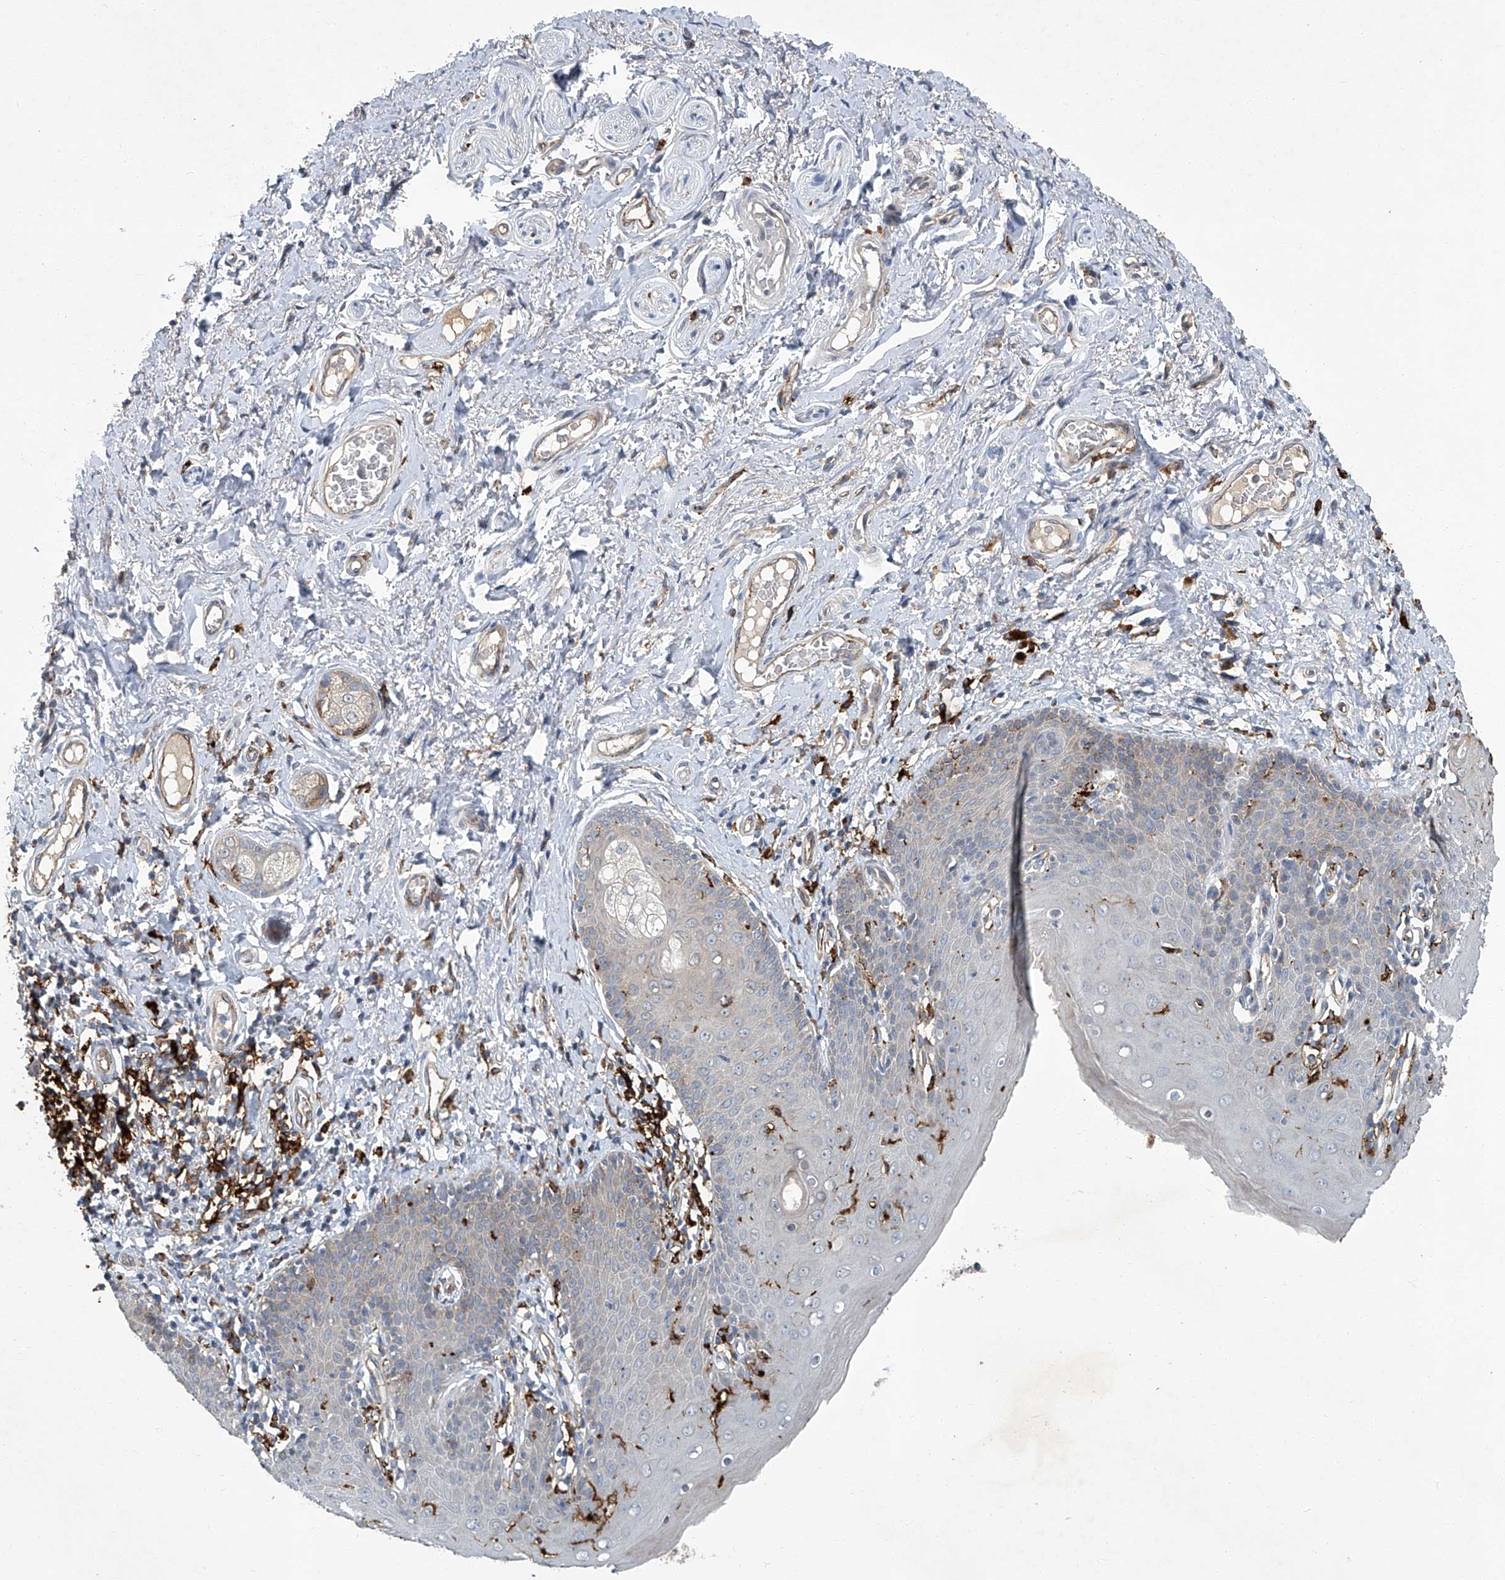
{"staining": {"intensity": "negative", "quantity": "none", "location": "none"}, "tissue": "skin", "cell_type": "Epidermal cells", "image_type": "normal", "snomed": [{"axis": "morphology", "description": "Normal tissue, NOS"}, {"axis": "topography", "description": "Vulva"}], "caption": "Immunohistochemistry (IHC) histopathology image of normal skin: skin stained with DAB demonstrates no significant protein expression in epidermal cells.", "gene": "FAM167A", "patient": {"sex": "female", "age": 66}}